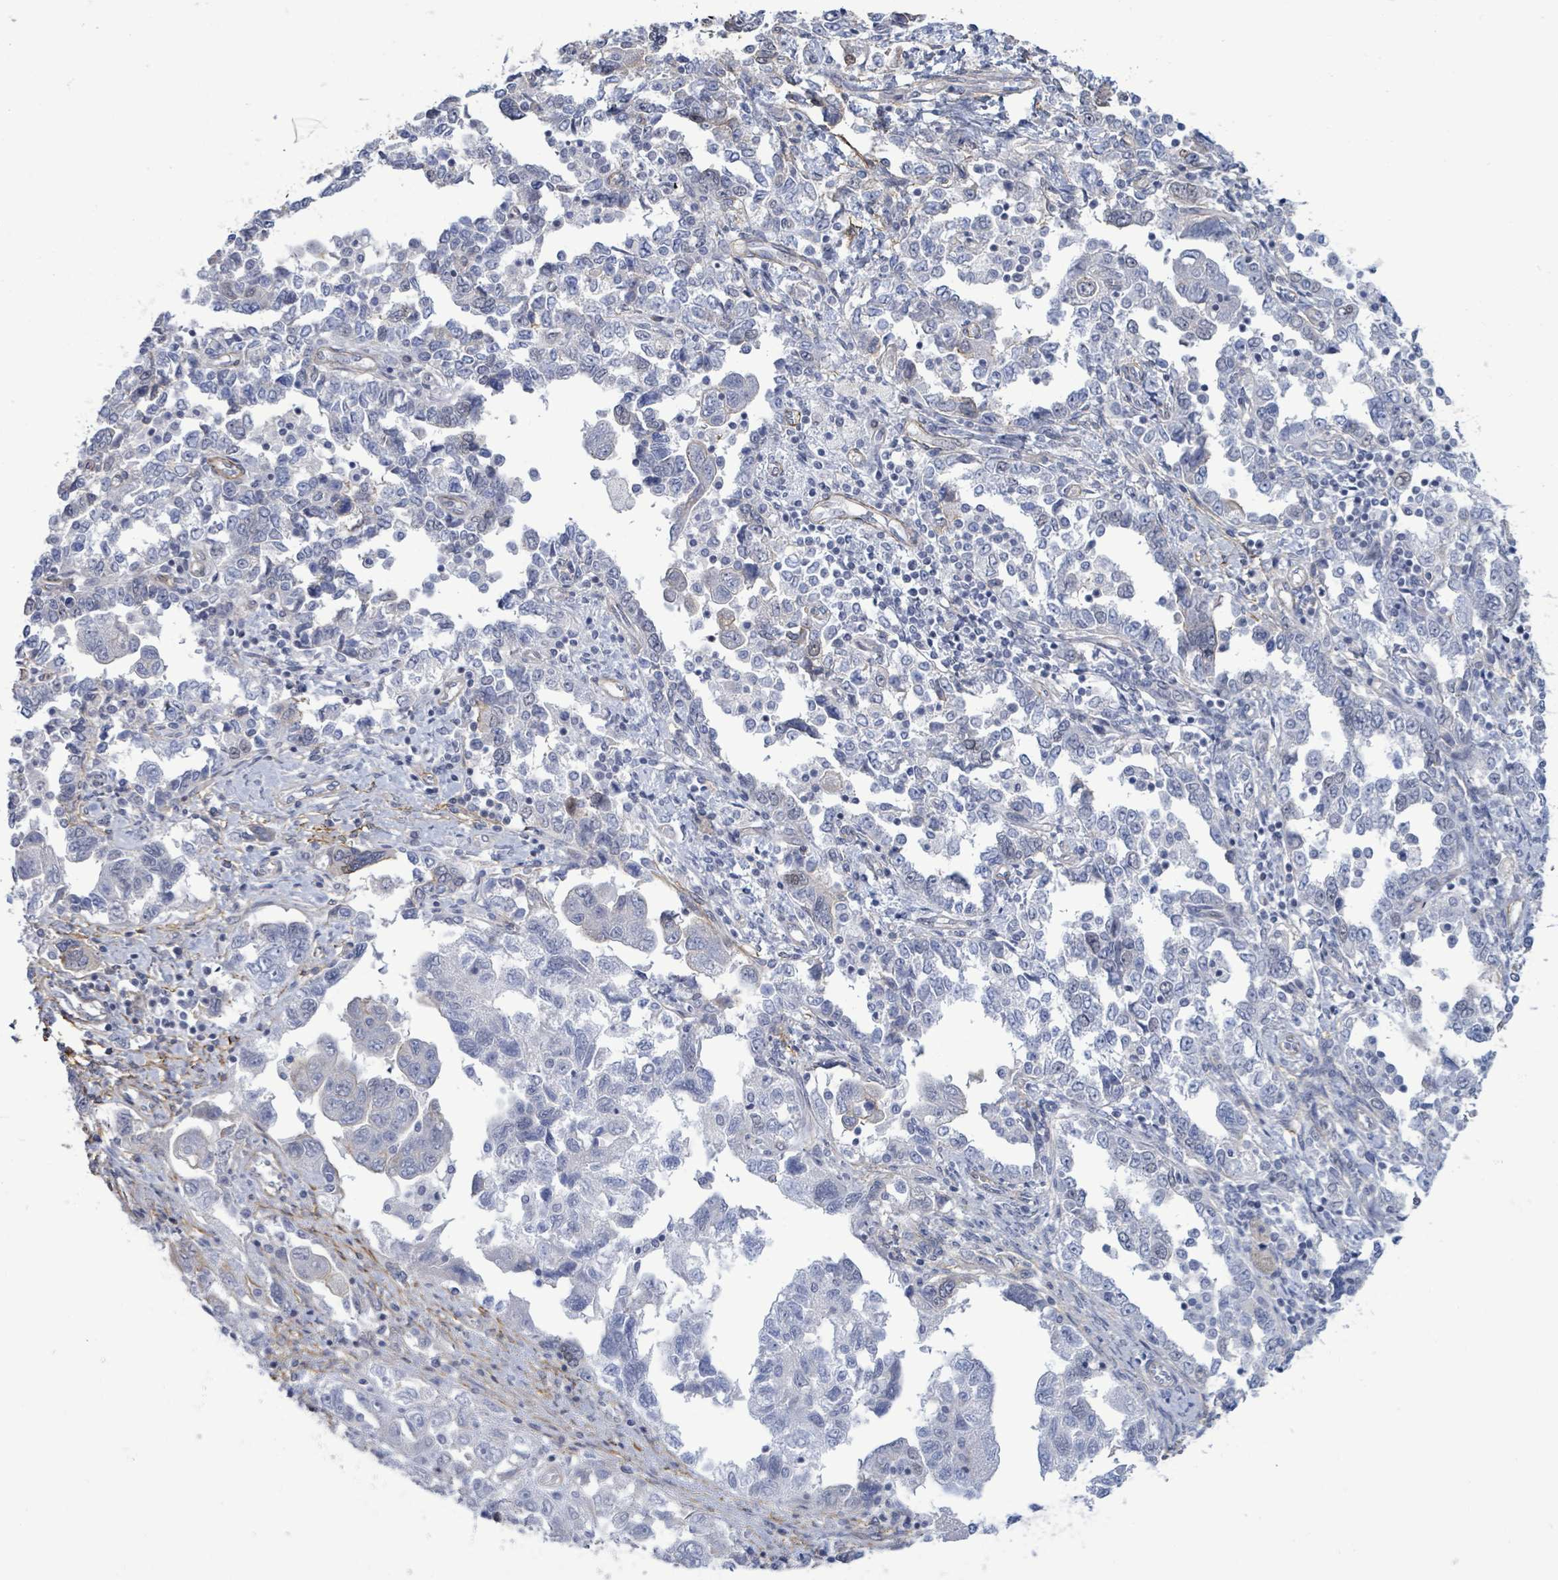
{"staining": {"intensity": "negative", "quantity": "none", "location": "none"}, "tissue": "ovarian cancer", "cell_type": "Tumor cells", "image_type": "cancer", "snomed": [{"axis": "morphology", "description": "Carcinoma, NOS"}, {"axis": "morphology", "description": "Cystadenocarcinoma, serous, NOS"}, {"axis": "topography", "description": "Ovary"}], "caption": "Tumor cells show no significant protein expression in carcinoma (ovarian).", "gene": "DMRTC1B", "patient": {"sex": "female", "age": 69}}